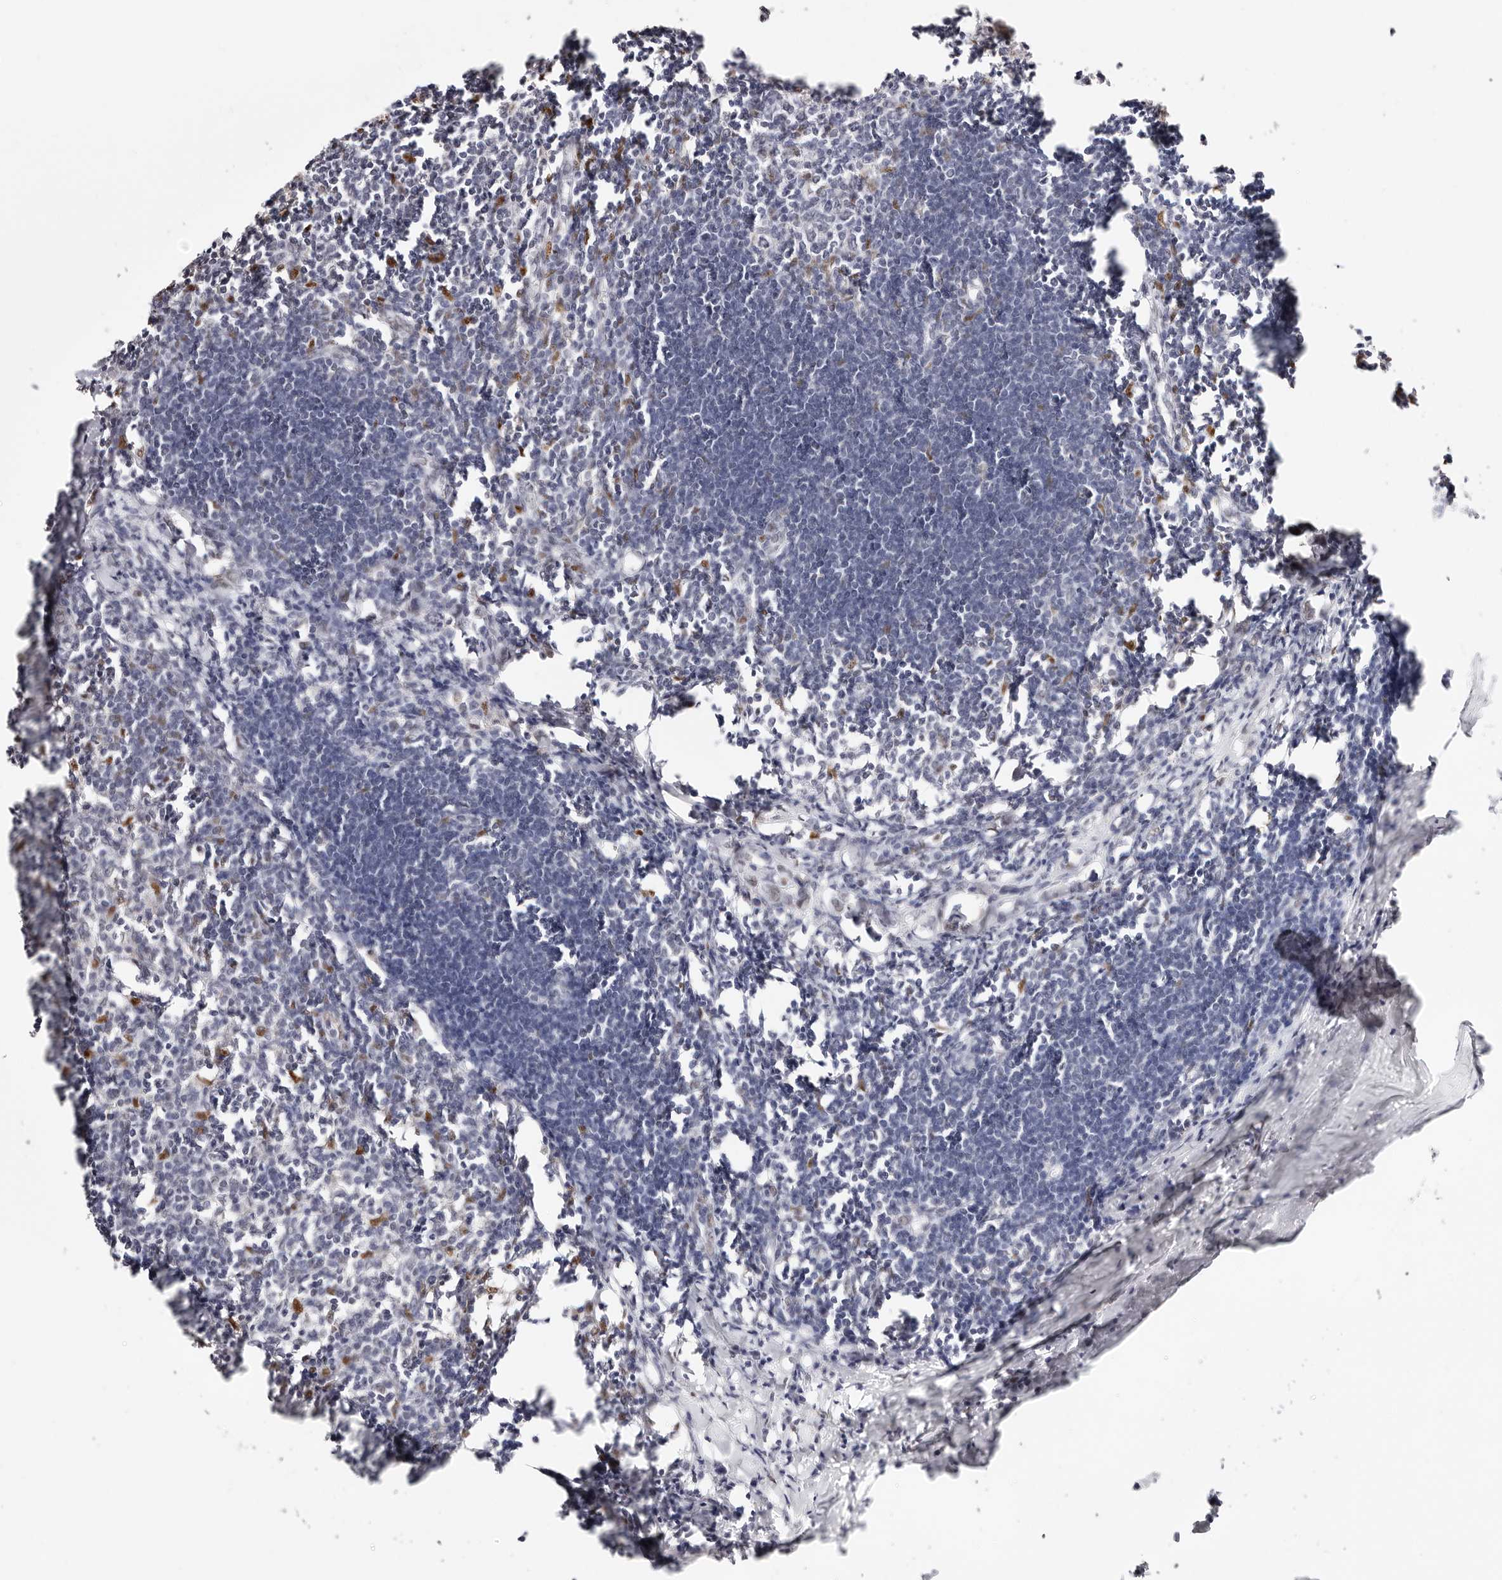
{"staining": {"intensity": "moderate", "quantity": "<25%", "location": "nuclear"}, "tissue": "lymph node", "cell_type": "Germinal center cells", "image_type": "normal", "snomed": [{"axis": "morphology", "description": "Normal tissue, NOS"}, {"axis": "morphology", "description": "Malignant melanoma, Metastatic site"}, {"axis": "topography", "description": "Lymph node"}], "caption": "Brown immunohistochemical staining in unremarkable lymph node demonstrates moderate nuclear staining in about <25% of germinal center cells.", "gene": "TKT", "patient": {"sex": "male", "age": 41}}